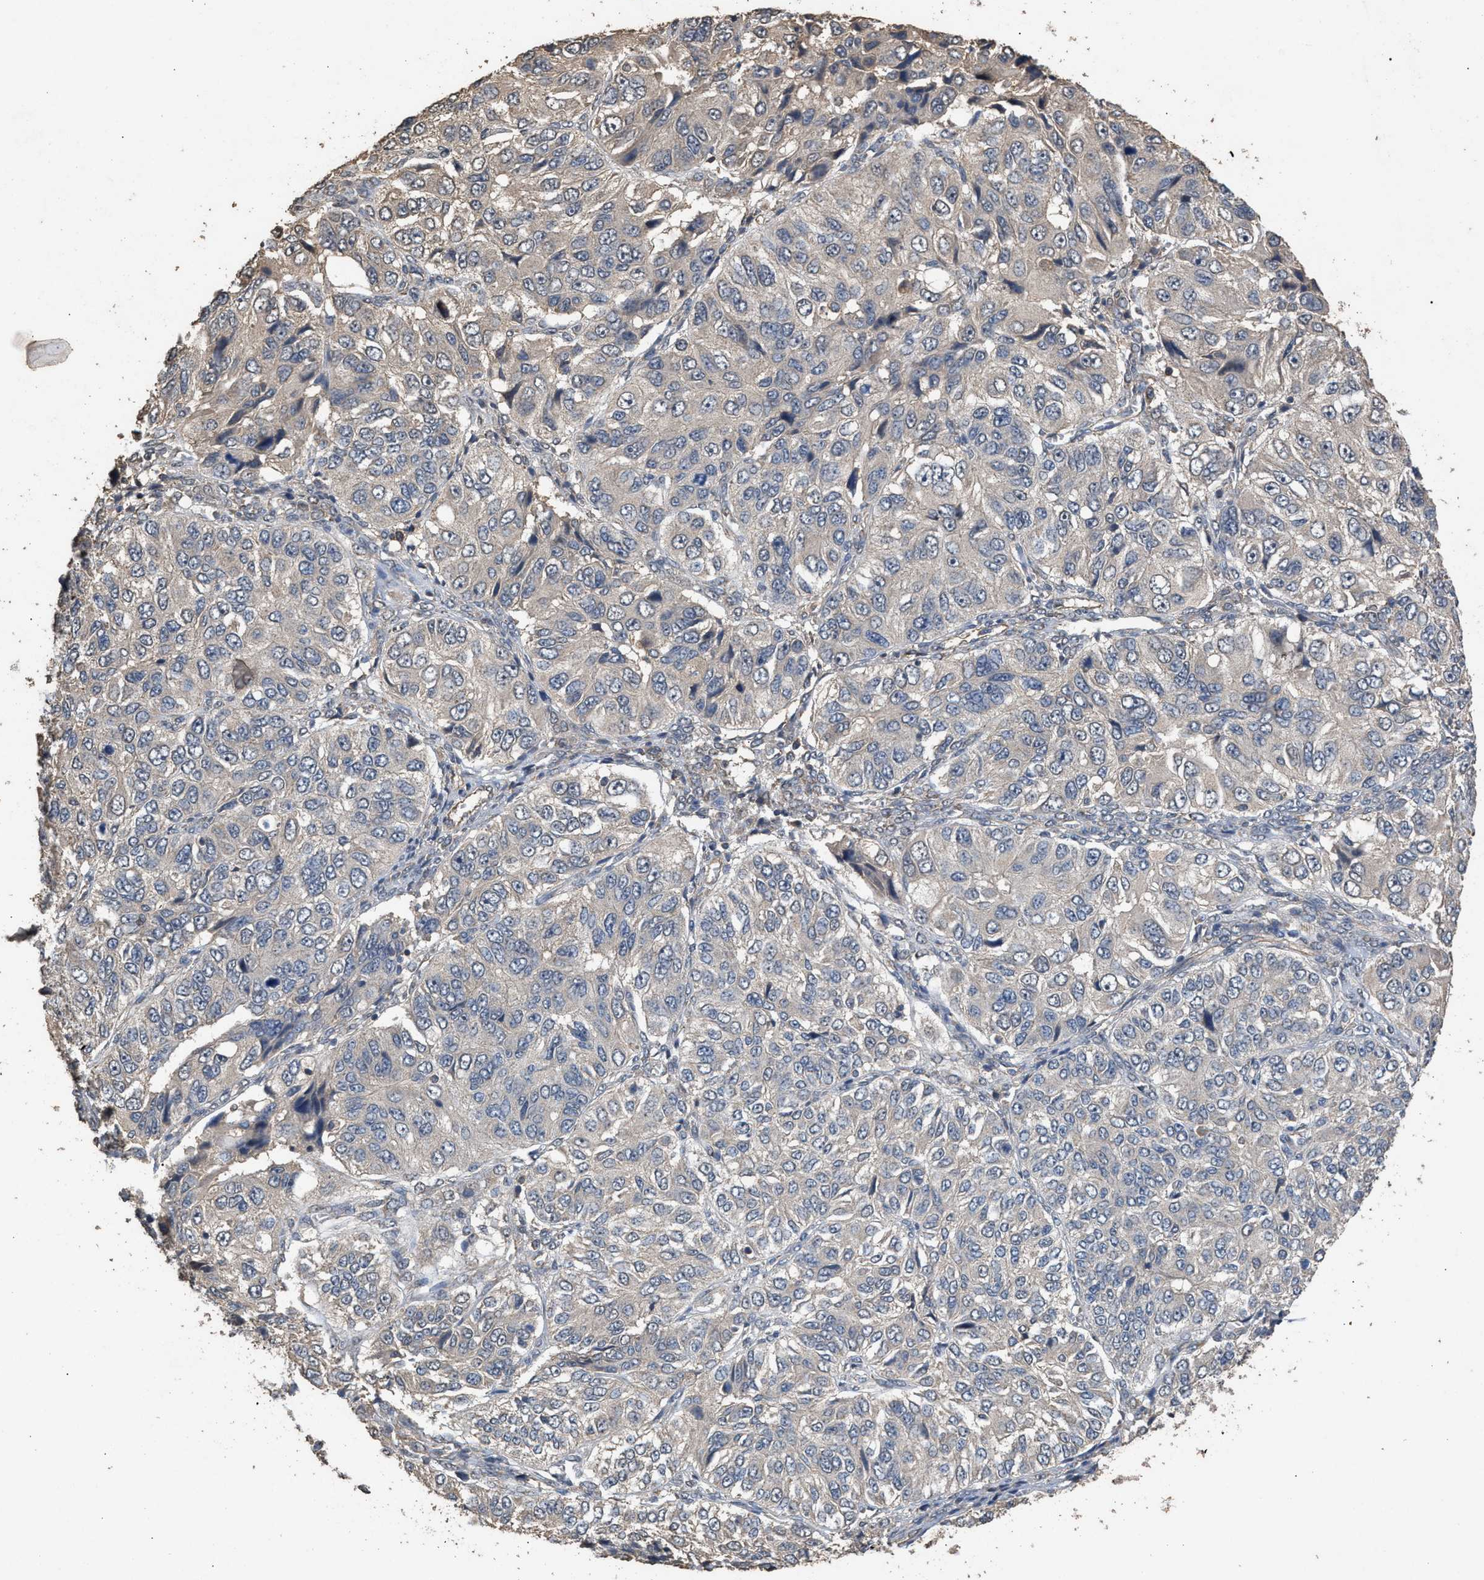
{"staining": {"intensity": "negative", "quantity": "none", "location": "none"}, "tissue": "ovarian cancer", "cell_type": "Tumor cells", "image_type": "cancer", "snomed": [{"axis": "morphology", "description": "Carcinoma, endometroid"}, {"axis": "topography", "description": "Ovary"}], "caption": "Immunohistochemical staining of ovarian cancer shows no significant expression in tumor cells.", "gene": "HTRA3", "patient": {"sex": "female", "age": 51}}